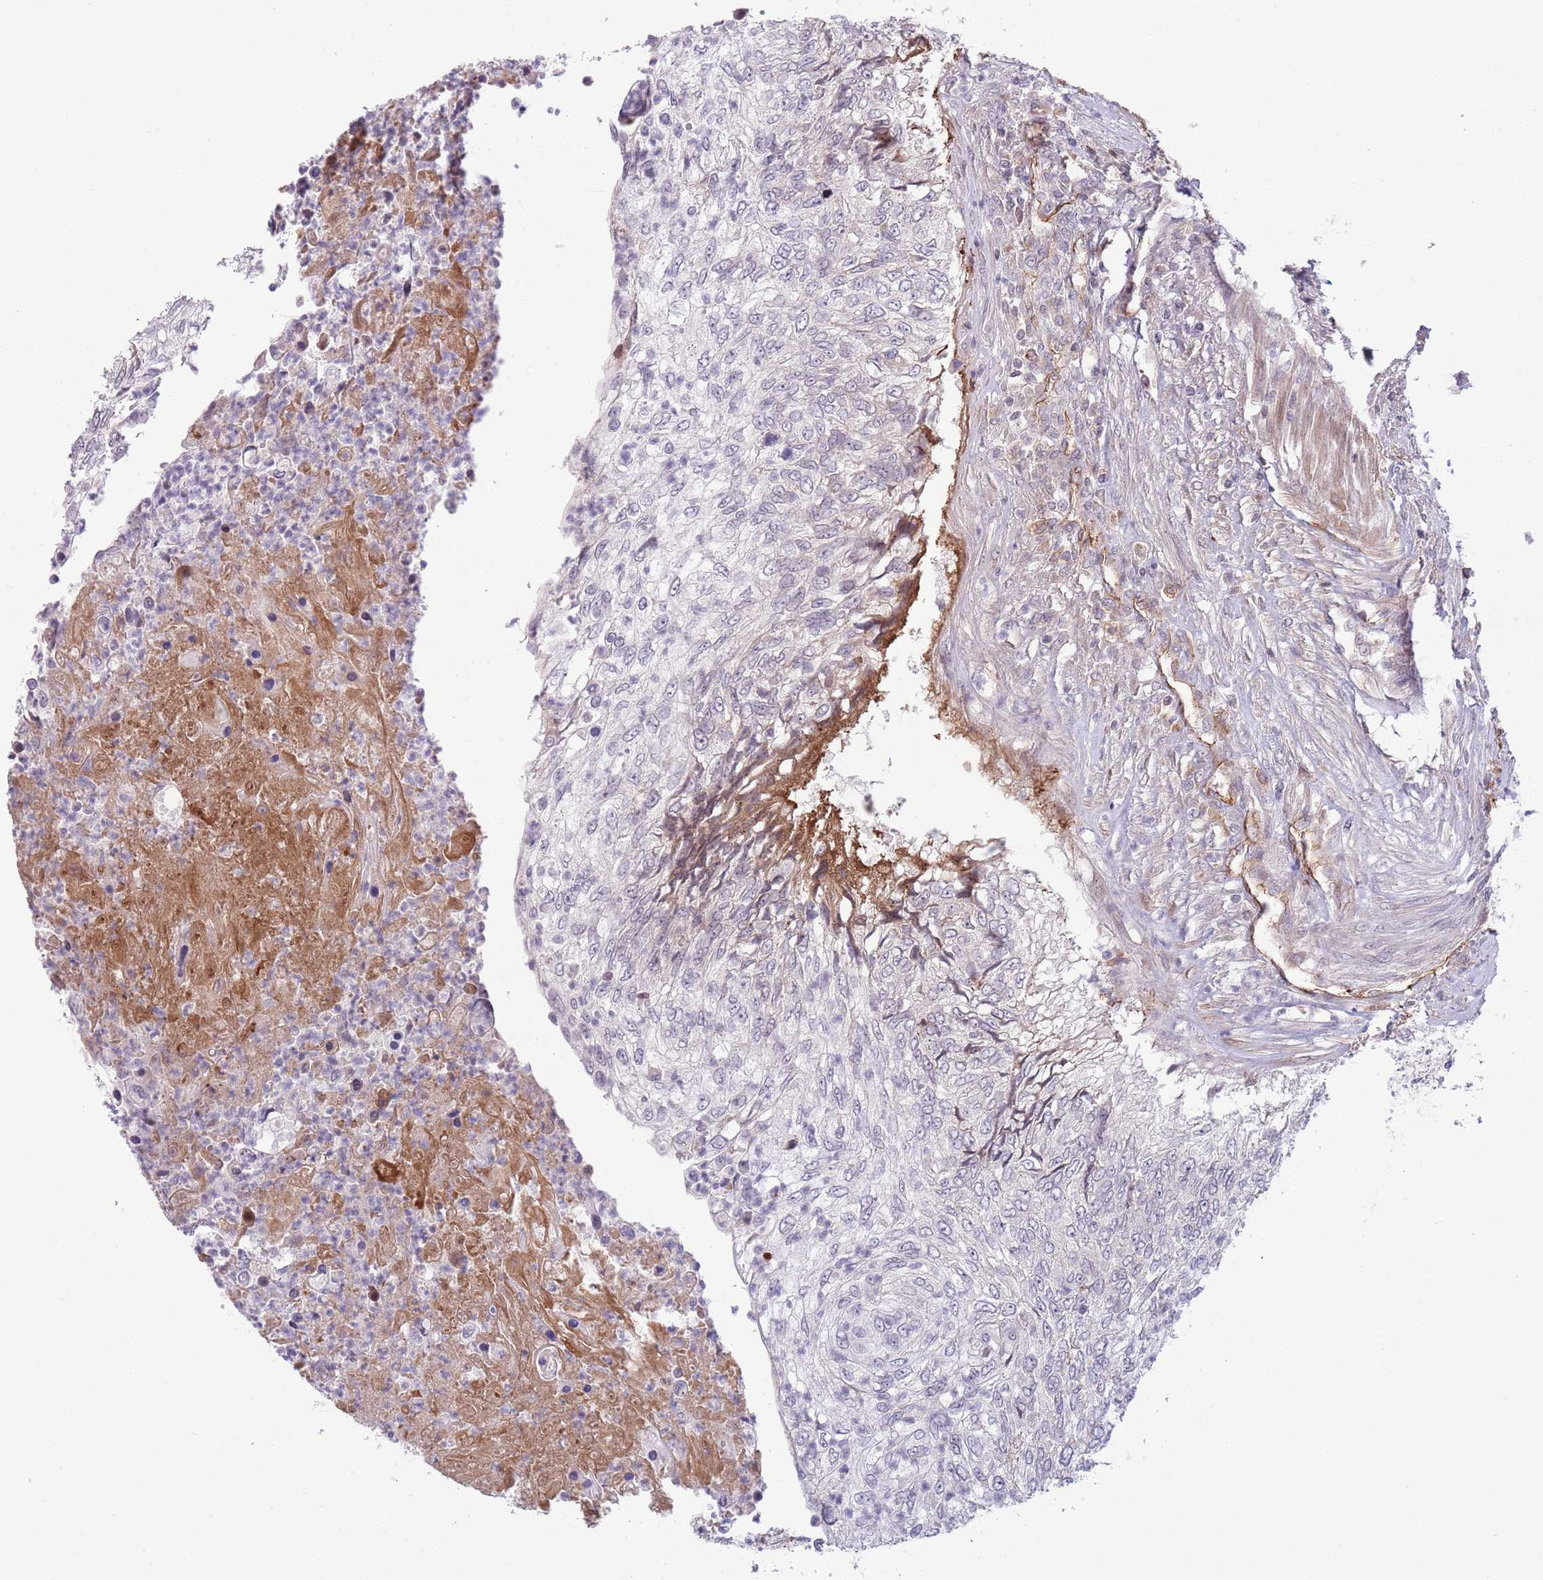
{"staining": {"intensity": "negative", "quantity": "none", "location": "none"}, "tissue": "urothelial cancer", "cell_type": "Tumor cells", "image_type": "cancer", "snomed": [{"axis": "morphology", "description": "Urothelial carcinoma, High grade"}, {"axis": "topography", "description": "Urinary bladder"}], "caption": "Immunohistochemistry micrograph of urothelial cancer stained for a protein (brown), which displays no positivity in tumor cells.", "gene": "DPP10", "patient": {"sex": "female", "age": 60}}